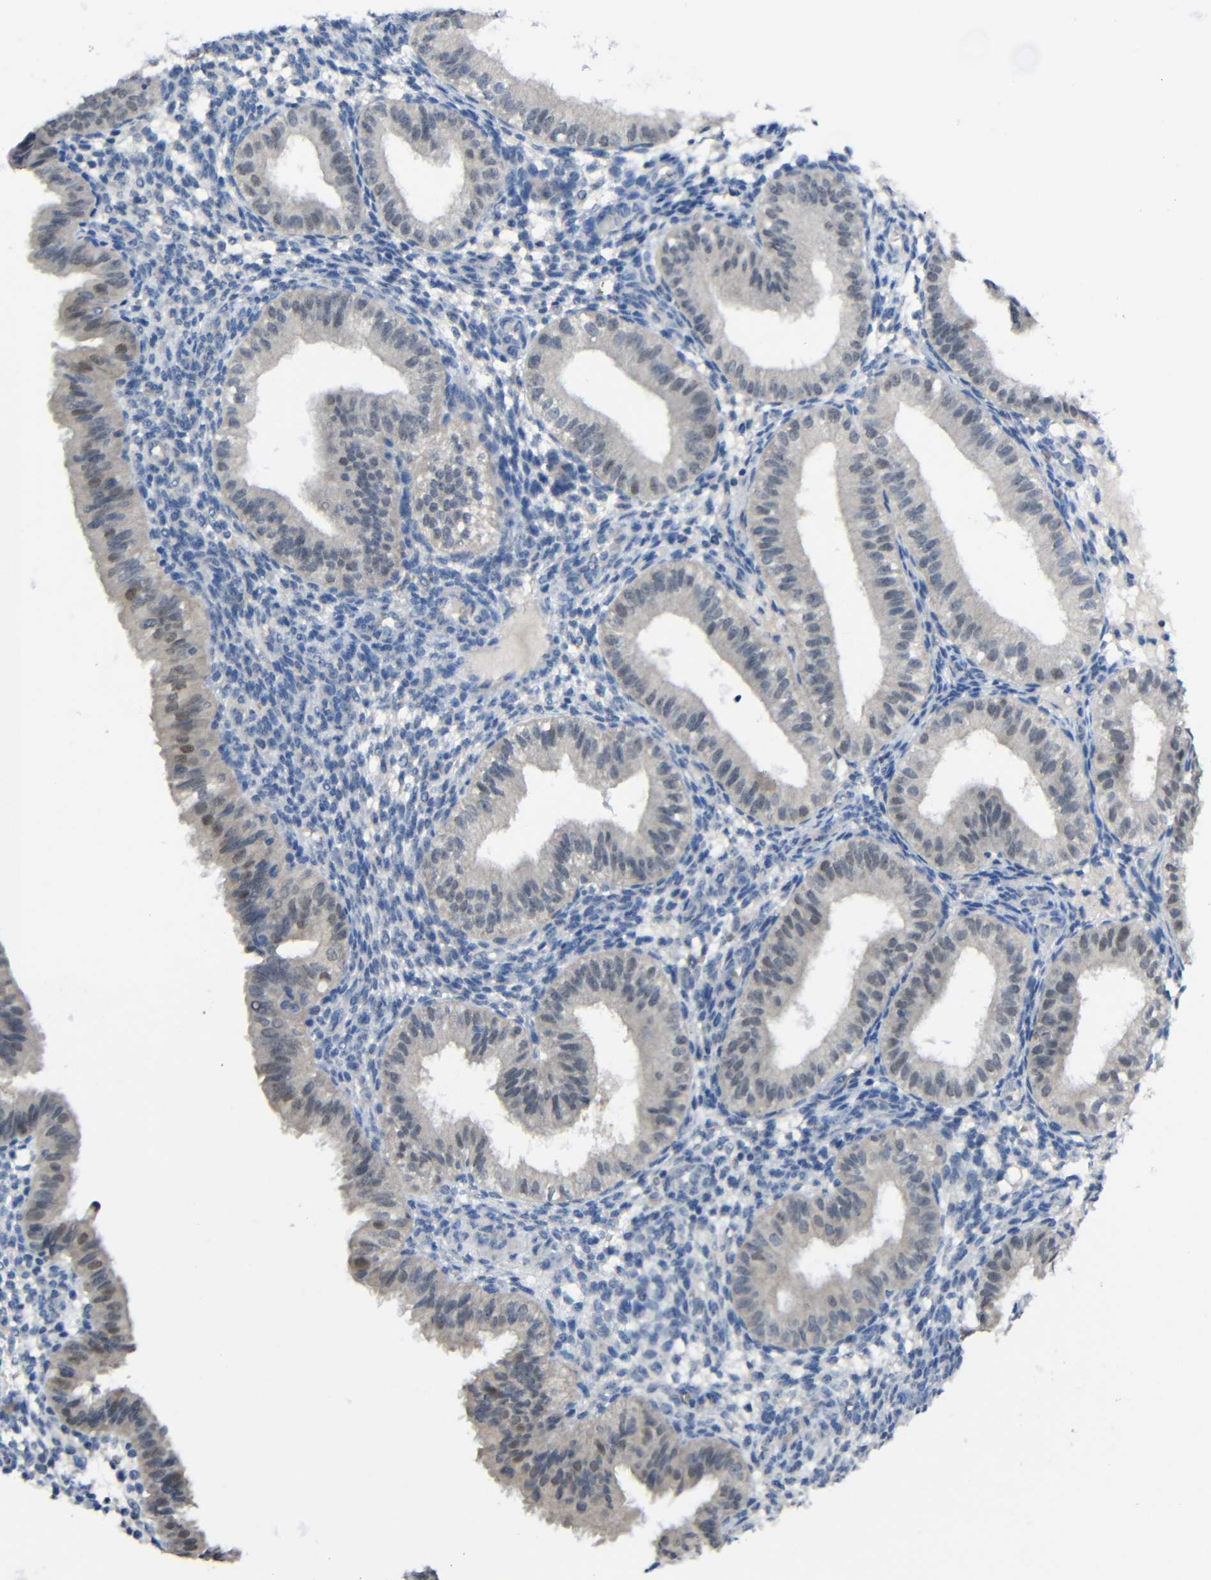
{"staining": {"intensity": "negative", "quantity": "none", "location": "none"}, "tissue": "endometrium", "cell_type": "Cells in endometrial stroma", "image_type": "normal", "snomed": [{"axis": "morphology", "description": "Normal tissue, NOS"}, {"axis": "topography", "description": "Endometrium"}], "caption": "Immunohistochemistry image of unremarkable endometrium: endometrium stained with DAB (3,3'-diaminobenzidine) shows no significant protein staining in cells in endometrial stroma.", "gene": "HNF1A", "patient": {"sex": "female", "age": 39}}